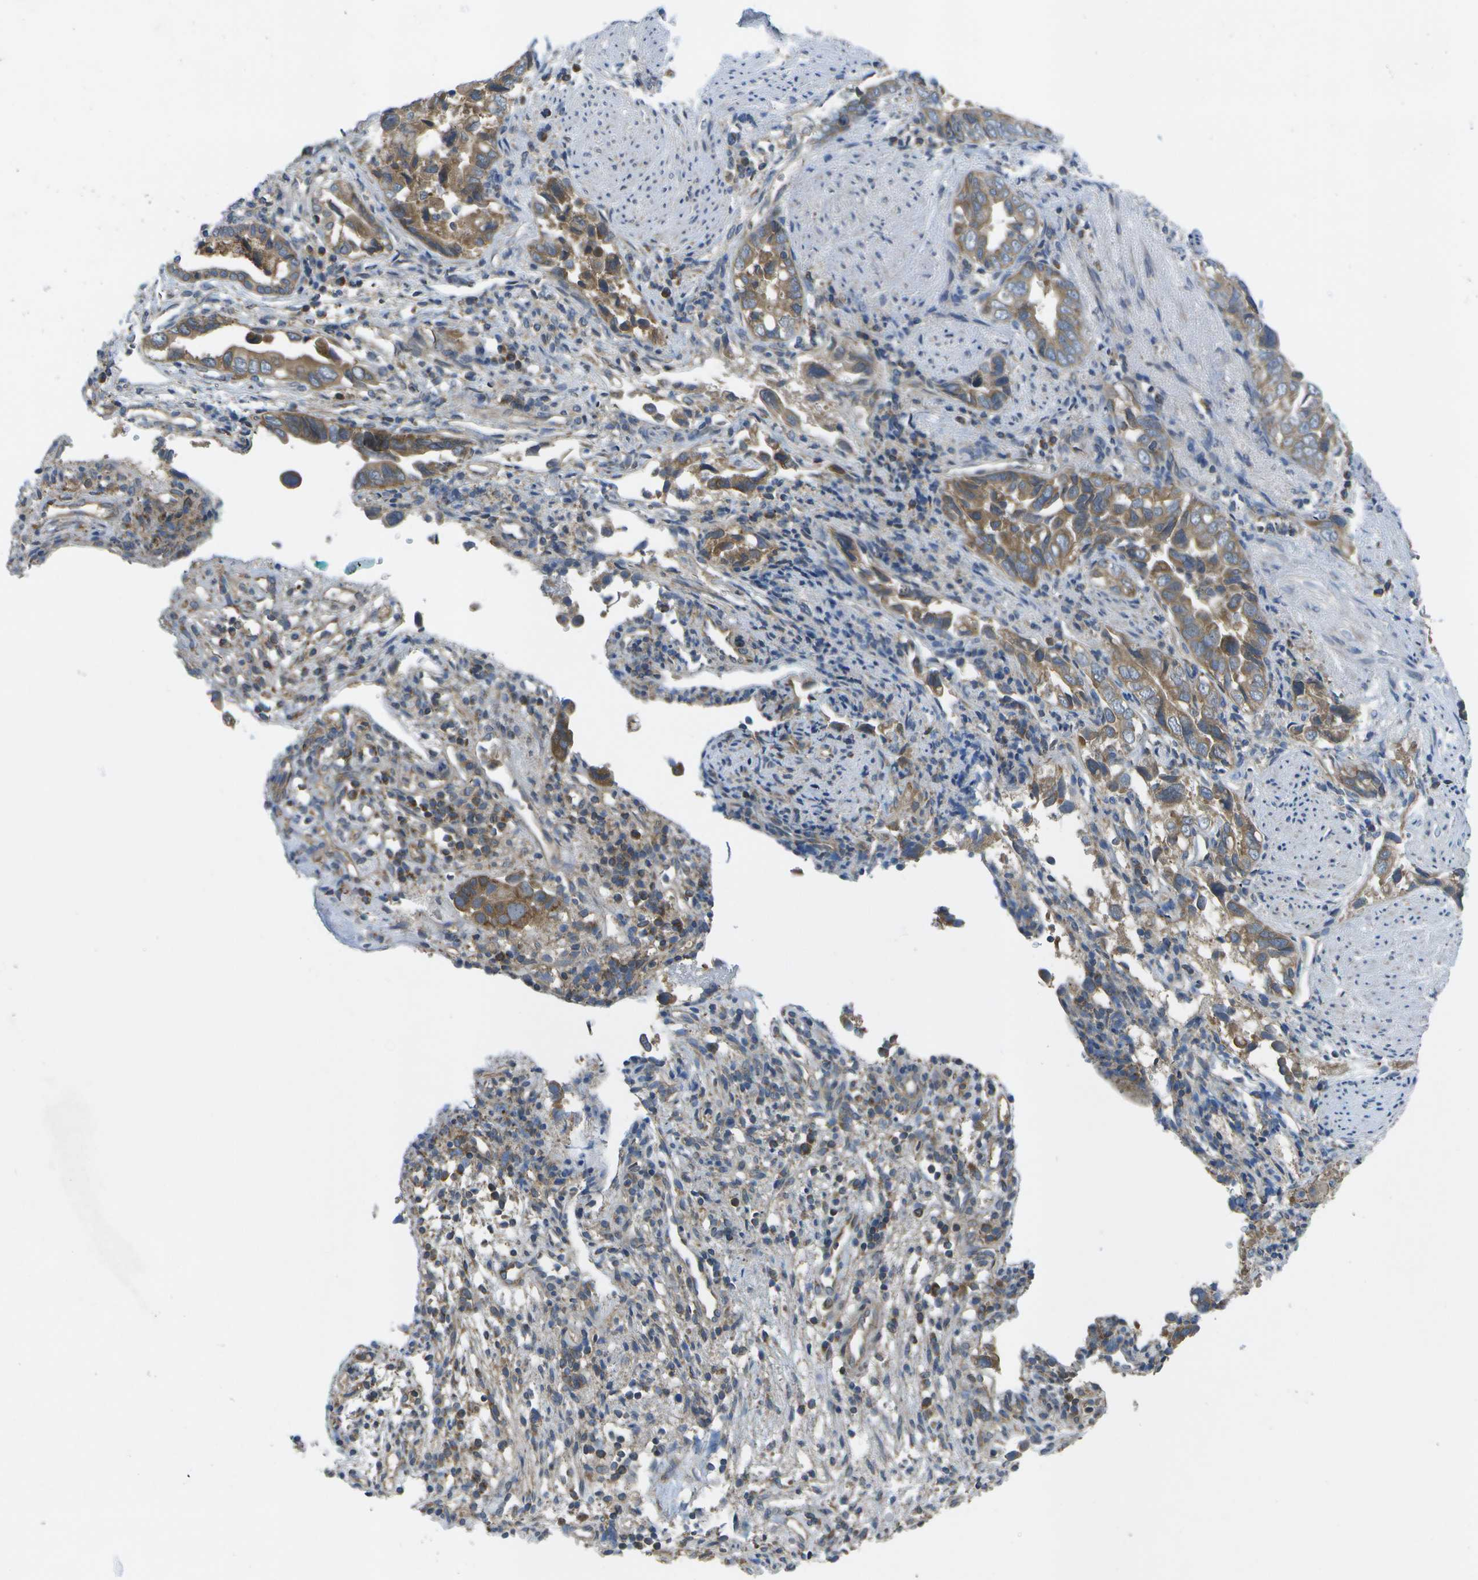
{"staining": {"intensity": "moderate", "quantity": ">75%", "location": "cytoplasmic/membranous"}, "tissue": "liver cancer", "cell_type": "Tumor cells", "image_type": "cancer", "snomed": [{"axis": "morphology", "description": "Cholangiocarcinoma"}, {"axis": "topography", "description": "Liver"}], "caption": "This image shows IHC staining of liver cholangiocarcinoma, with medium moderate cytoplasmic/membranous staining in approximately >75% of tumor cells.", "gene": "DPM3", "patient": {"sex": "female", "age": 79}}